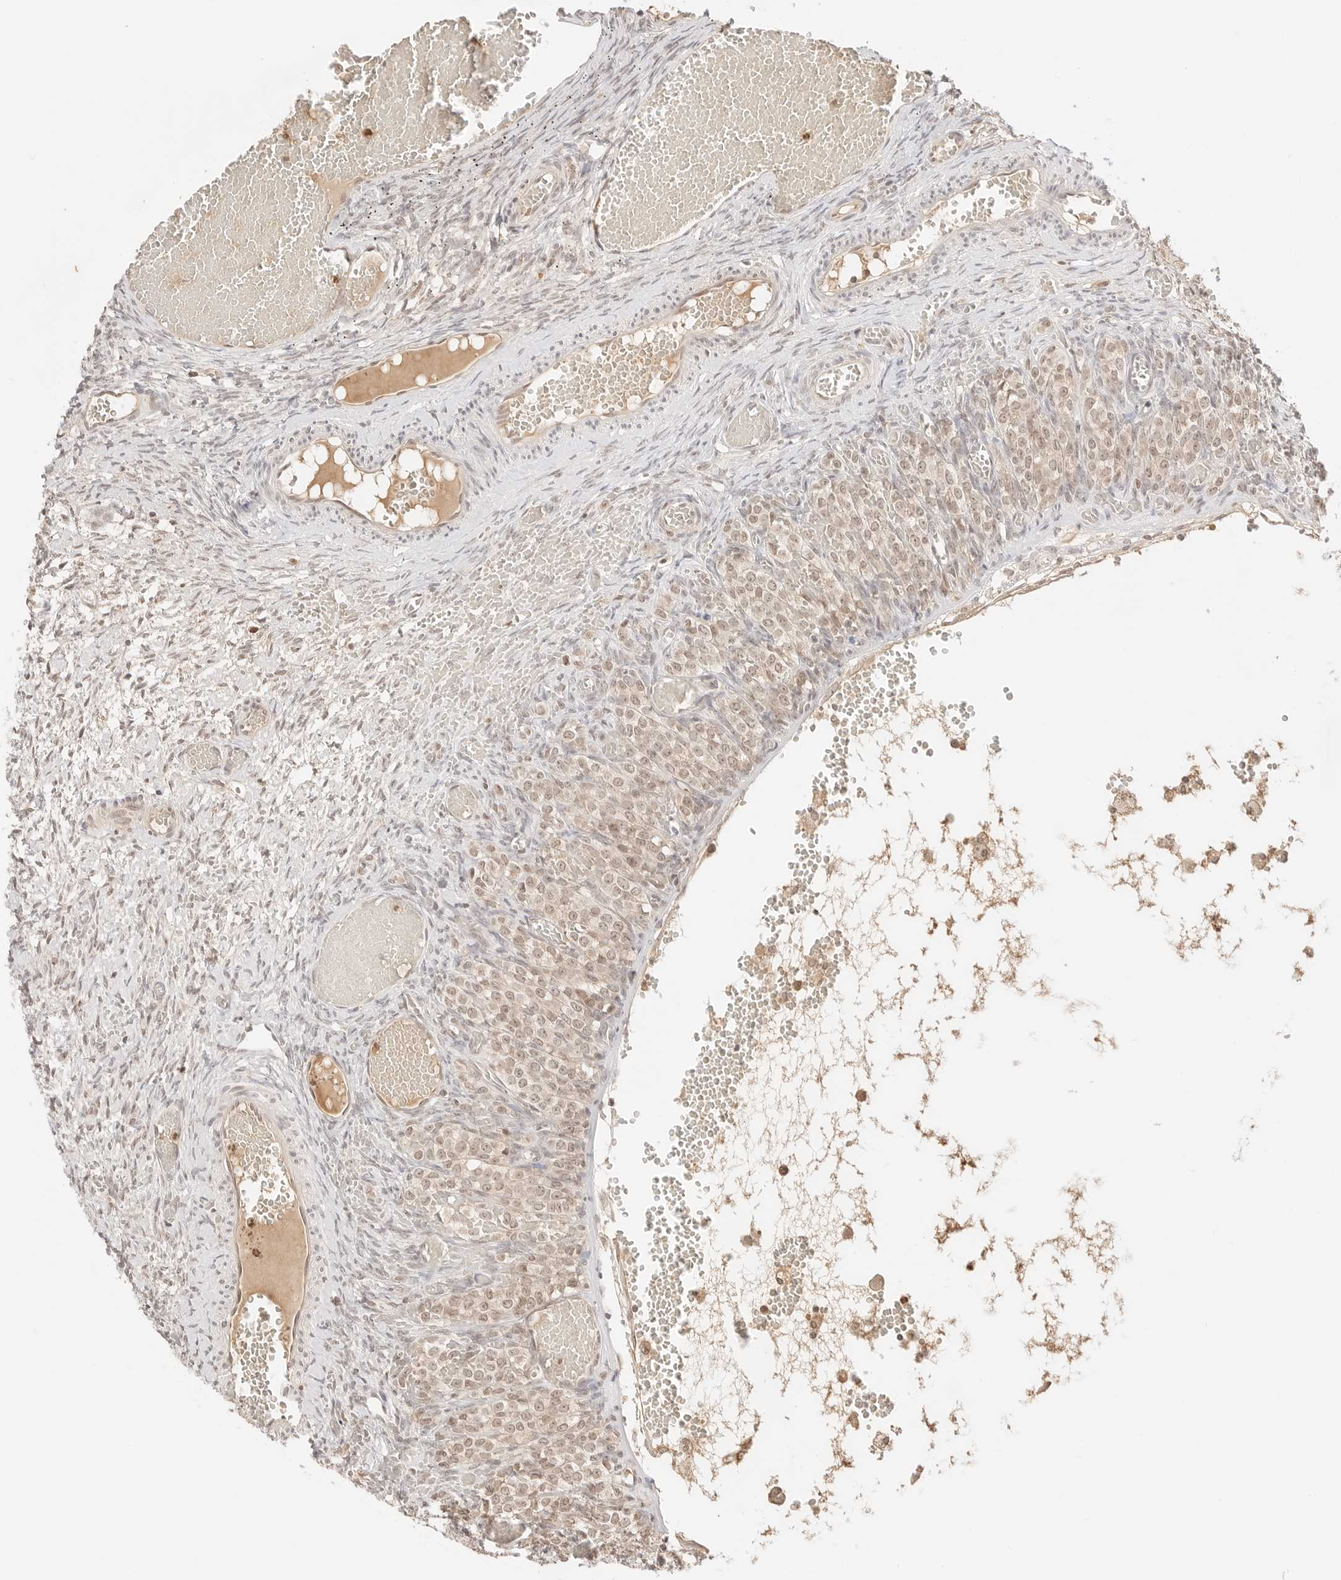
{"staining": {"intensity": "negative", "quantity": "none", "location": "none"}, "tissue": "ovary", "cell_type": "Ovarian stroma cells", "image_type": "normal", "snomed": [{"axis": "morphology", "description": "Adenocarcinoma, NOS"}, {"axis": "topography", "description": "Endometrium"}], "caption": "Immunohistochemical staining of benign human ovary displays no significant staining in ovarian stroma cells. (Stains: DAB immunohistochemistry with hematoxylin counter stain, Microscopy: brightfield microscopy at high magnification).", "gene": "RPS6KL1", "patient": {"sex": "female", "age": 32}}